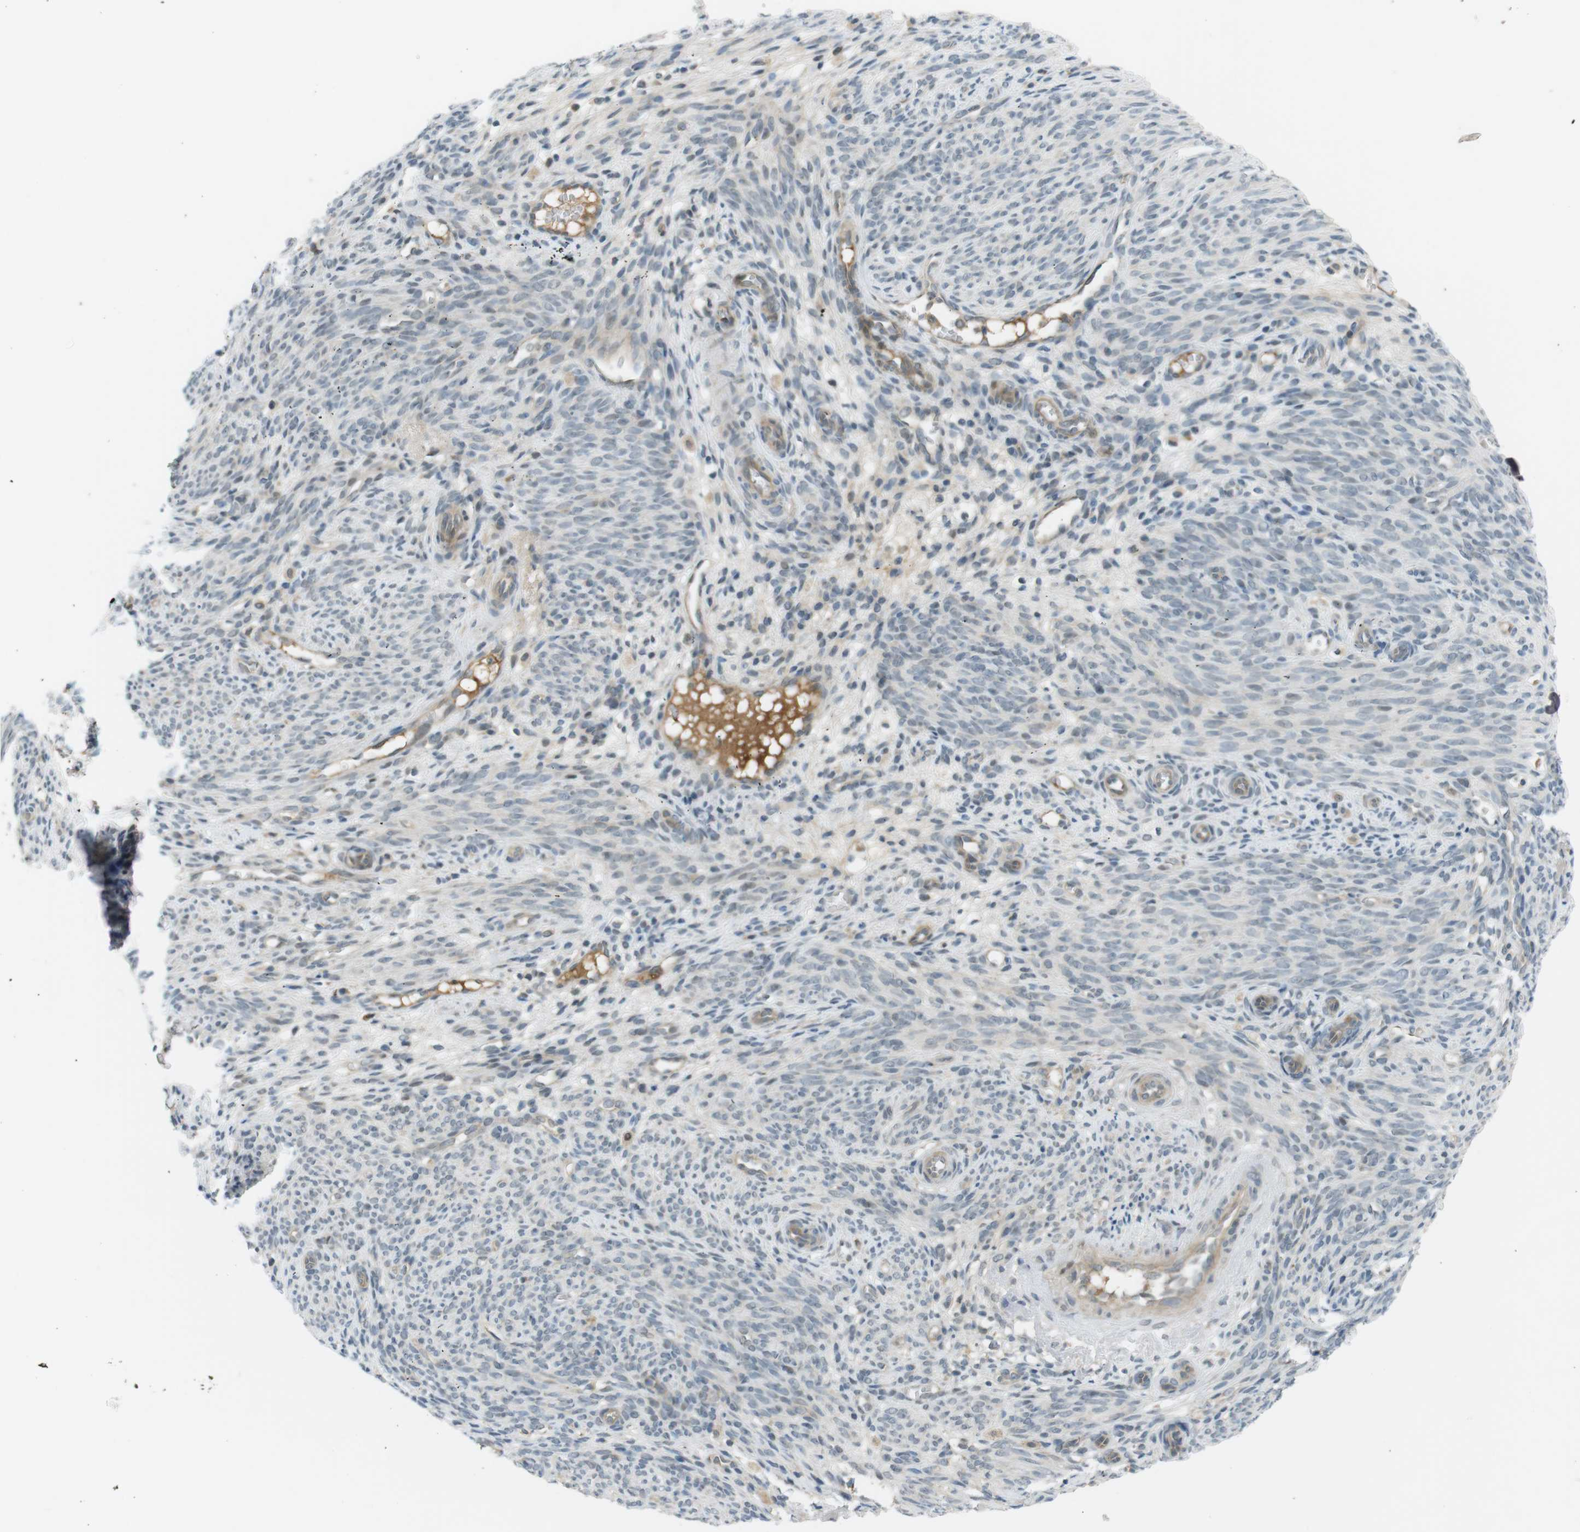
{"staining": {"intensity": "negative", "quantity": "none", "location": "none"}, "tissue": "endometrium", "cell_type": "Cells in endometrial stroma", "image_type": "normal", "snomed": [{"axis": "morphology", "description": "Normal tissue, NOS"}, {"axis": "morphology", "description": "Adenocarcinoma, NOS"}, {"axis": "topography", "description": "Endometrium"}, {"axis": "topography", "description": "Ovary"}], "caption": "Immunohistochemical staining of normal human endometrium displays no significant positivity in cells in endometrial stroma.", "gene": "ZDHHC20", "patient": {"sex": "female", "age": 68}}